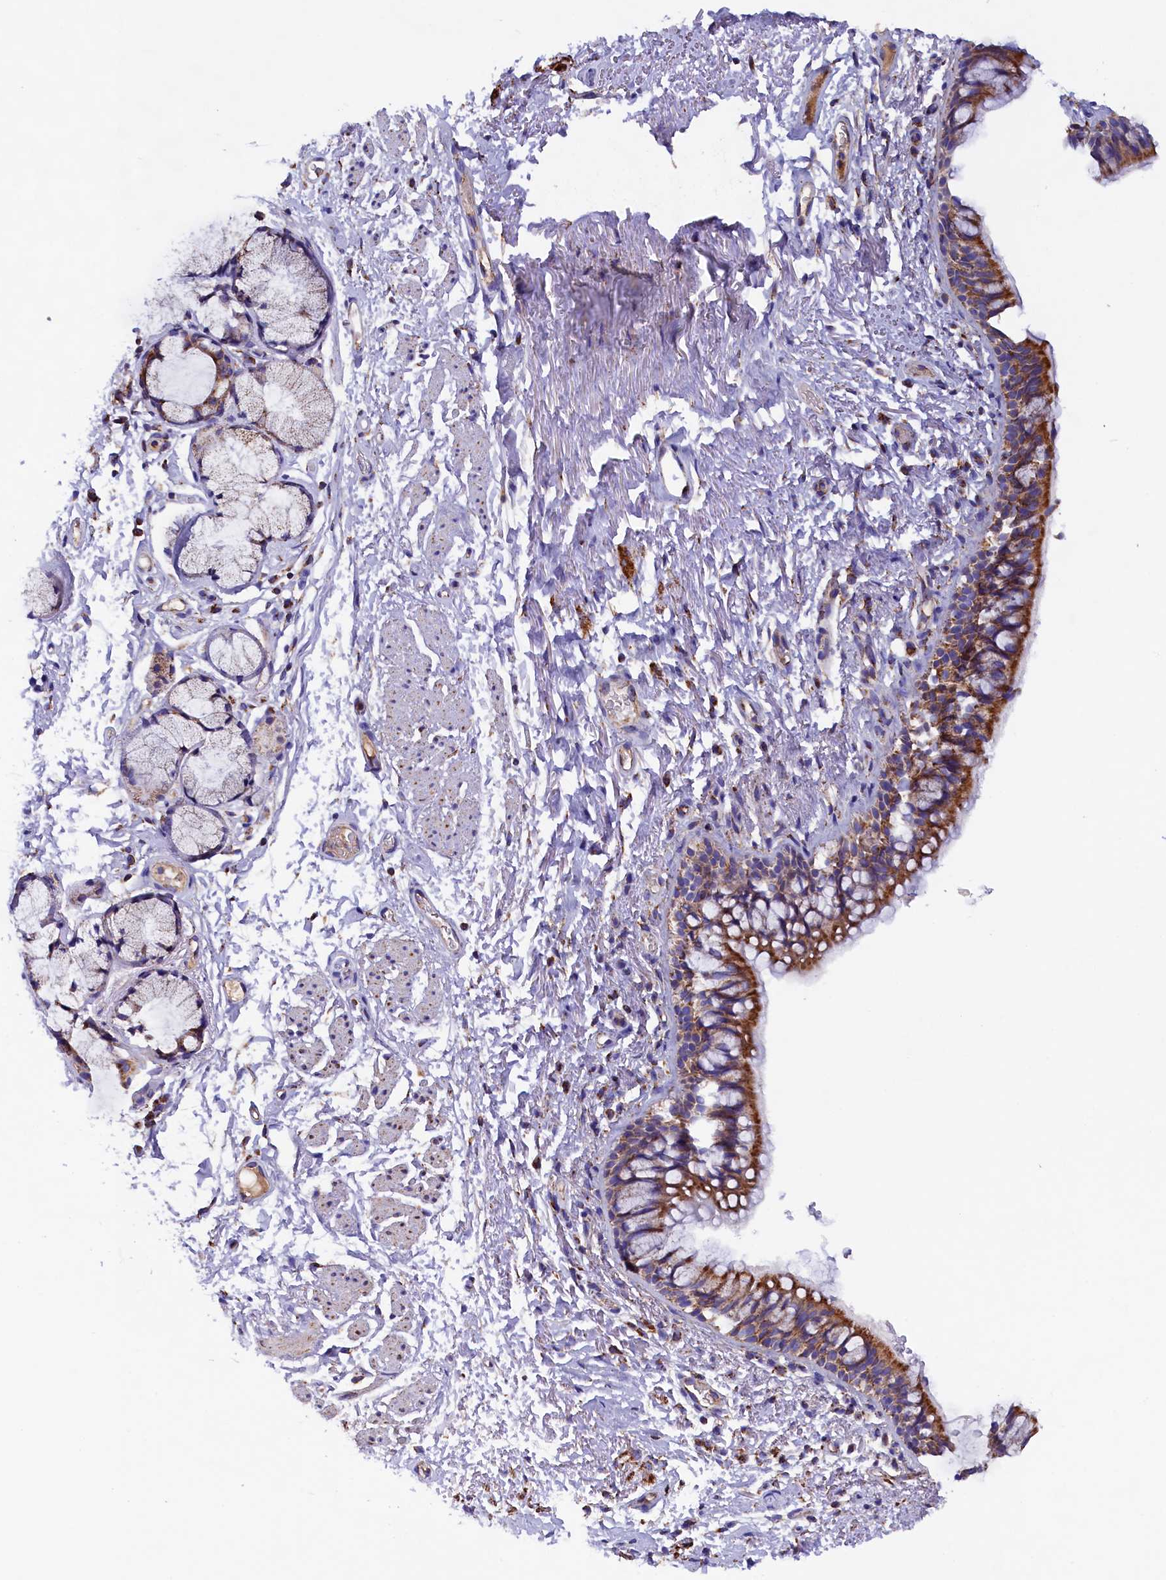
{"staining": {"intensity": "moderate", "quantity": ">75%", "location": "cytoplasmic/membranous"}, "tissue": "bronchus", "cell_type": "Respiratory epithelial cells", "image_type": "normal", "snomed": [{"axis": "morphology", "description": "Normal tissue, NOS"}, {"axis": "topography", "description": "Cartilage tissue"}, {"axis": "topography", "description": "Bronchus"}], "caption": "An image of bronchus stained for a protein shows moderate cytoplasmic/membranous brown staining in respiratory epithelial cells.", "gene": "SLC39A3", "patient": {"sex": "female", "age": 73}}